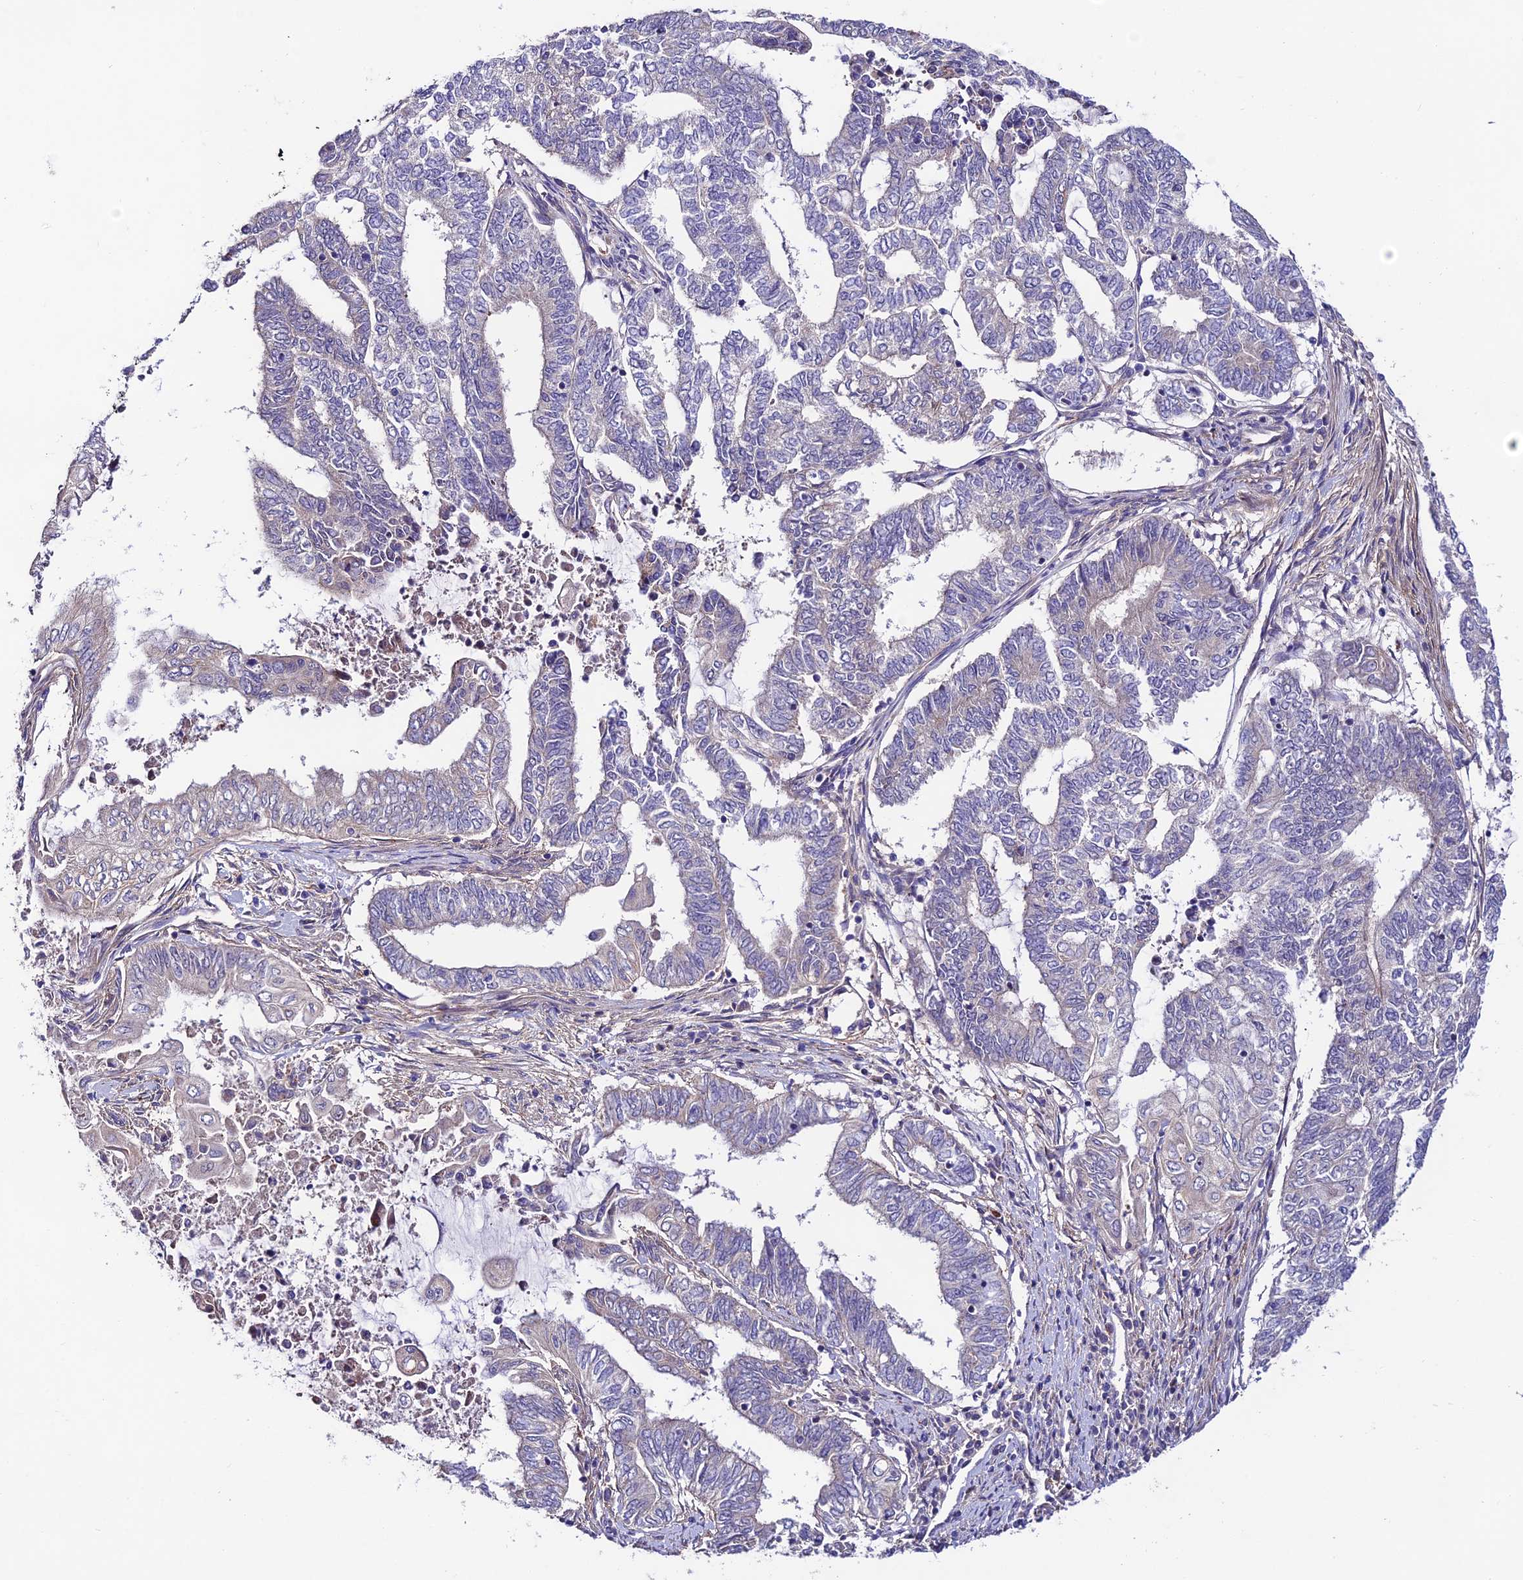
{"staining": {"intensity": "negative", "quantity": "none", "location": "none"}, "tissue": "endometrial cancer", "cell_type": "Tumor cells", "image_type": "cancer", "snomed": [{"axis": "morphology", "description": "Adenocarcinoma, NOS"}, {"axis": "topography", "description": "Uterus"}, {"axis": "topography", "description": "Endometrium"}], "caption": "Micrograph shows no significant protein expression in tumor cells of endometrial adenocarcinoma.", "gene": "BRME1", "patient": {"sex": "female", "age": 70}}